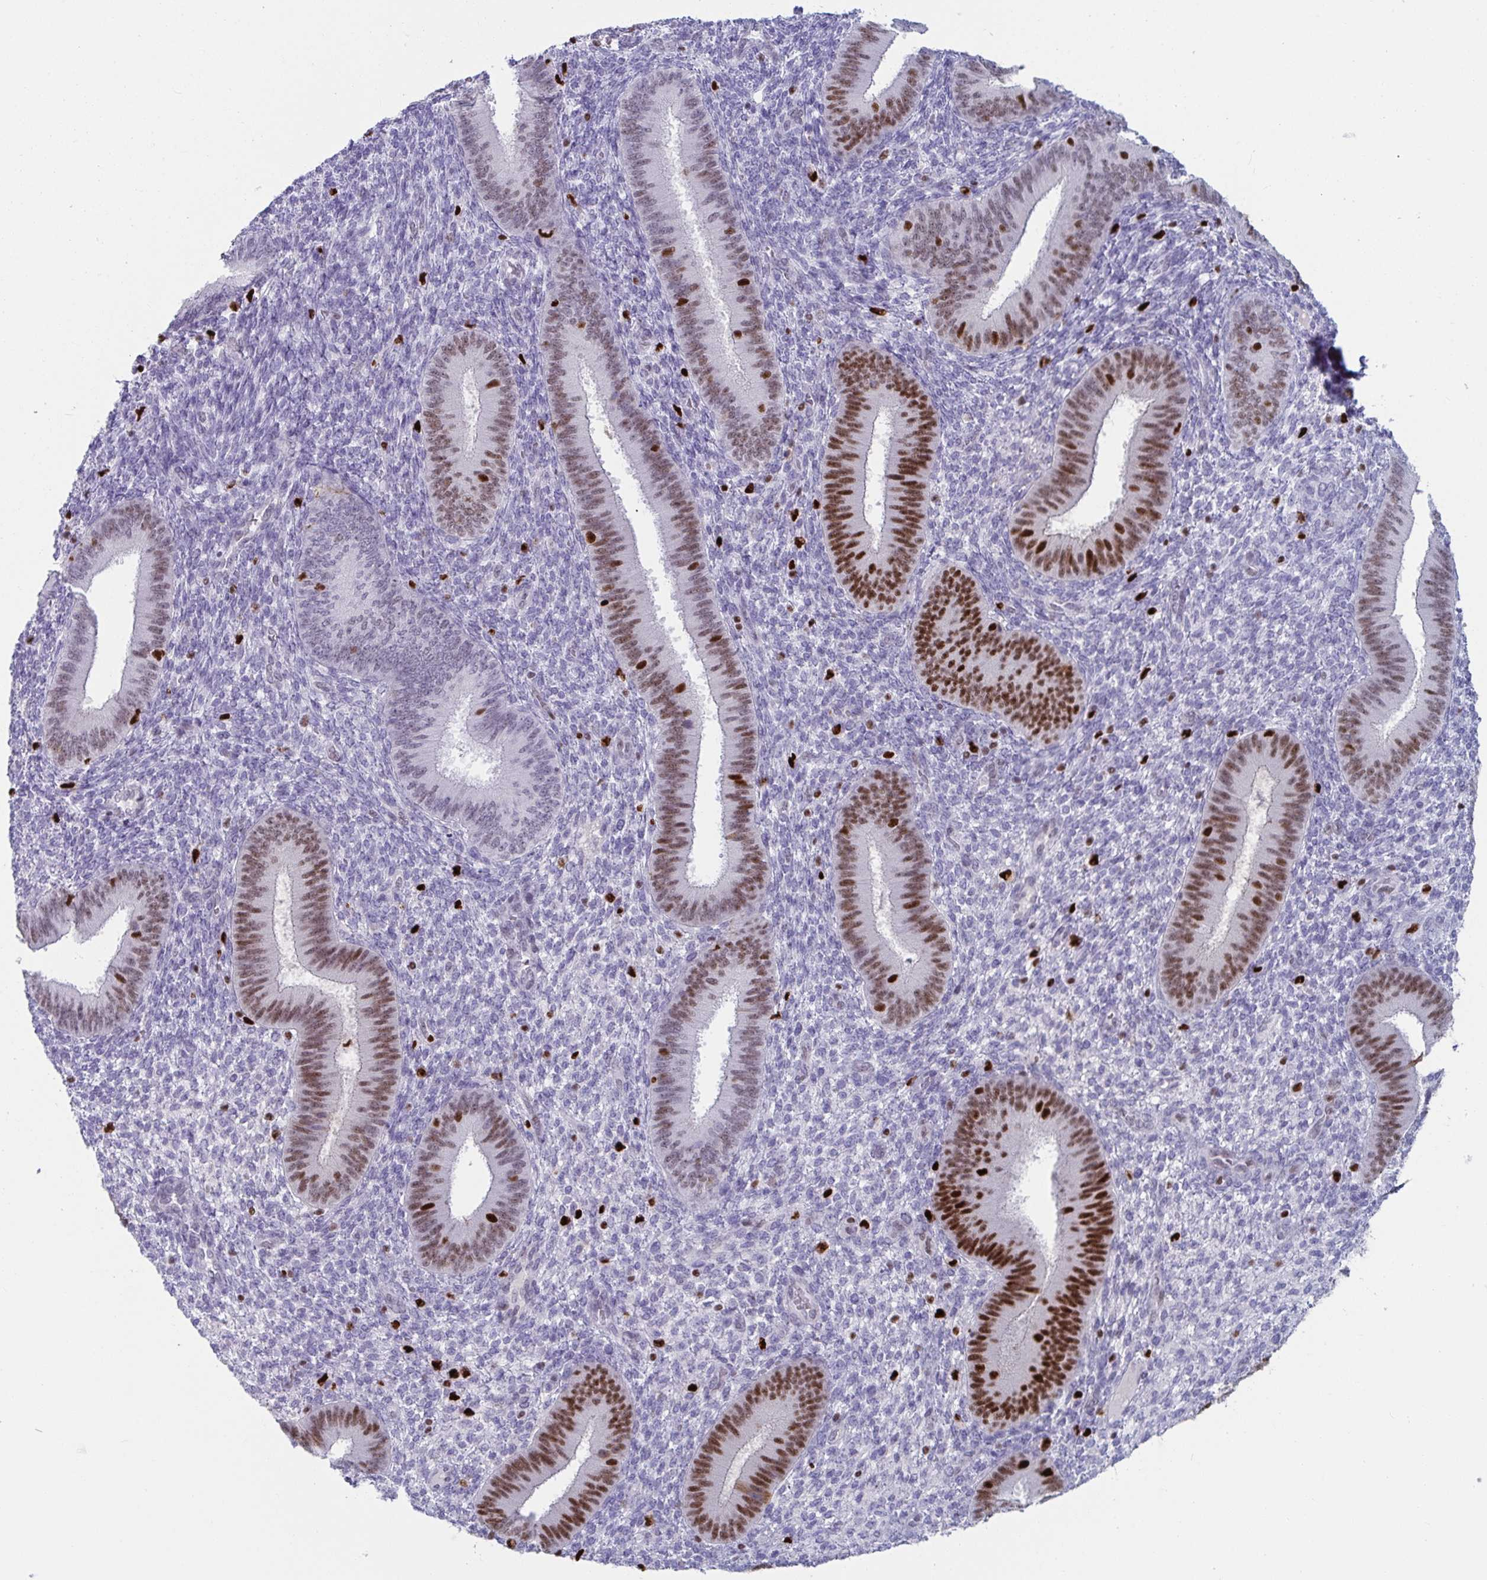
{"staining": {"intensity": "negative", "quantity": "none", "location": "none"}, "tissue": "endometrium", "cell_type": "Cells in endometrial stroma", "image_type": "normal", "snomed": [{"axis": "morphology", "description": "Normal tissue, NOS"}, {"axis": "topography", "description": "Endometrium"}], "caption": "Image shows no protein positivity in cells in endometrial stroma of benign endometrium. (Immunohistochemistry, brightfield microscopy, high magnification).", "gene": "ZNF586", "patient": {"sex": "female", "age": 39}}